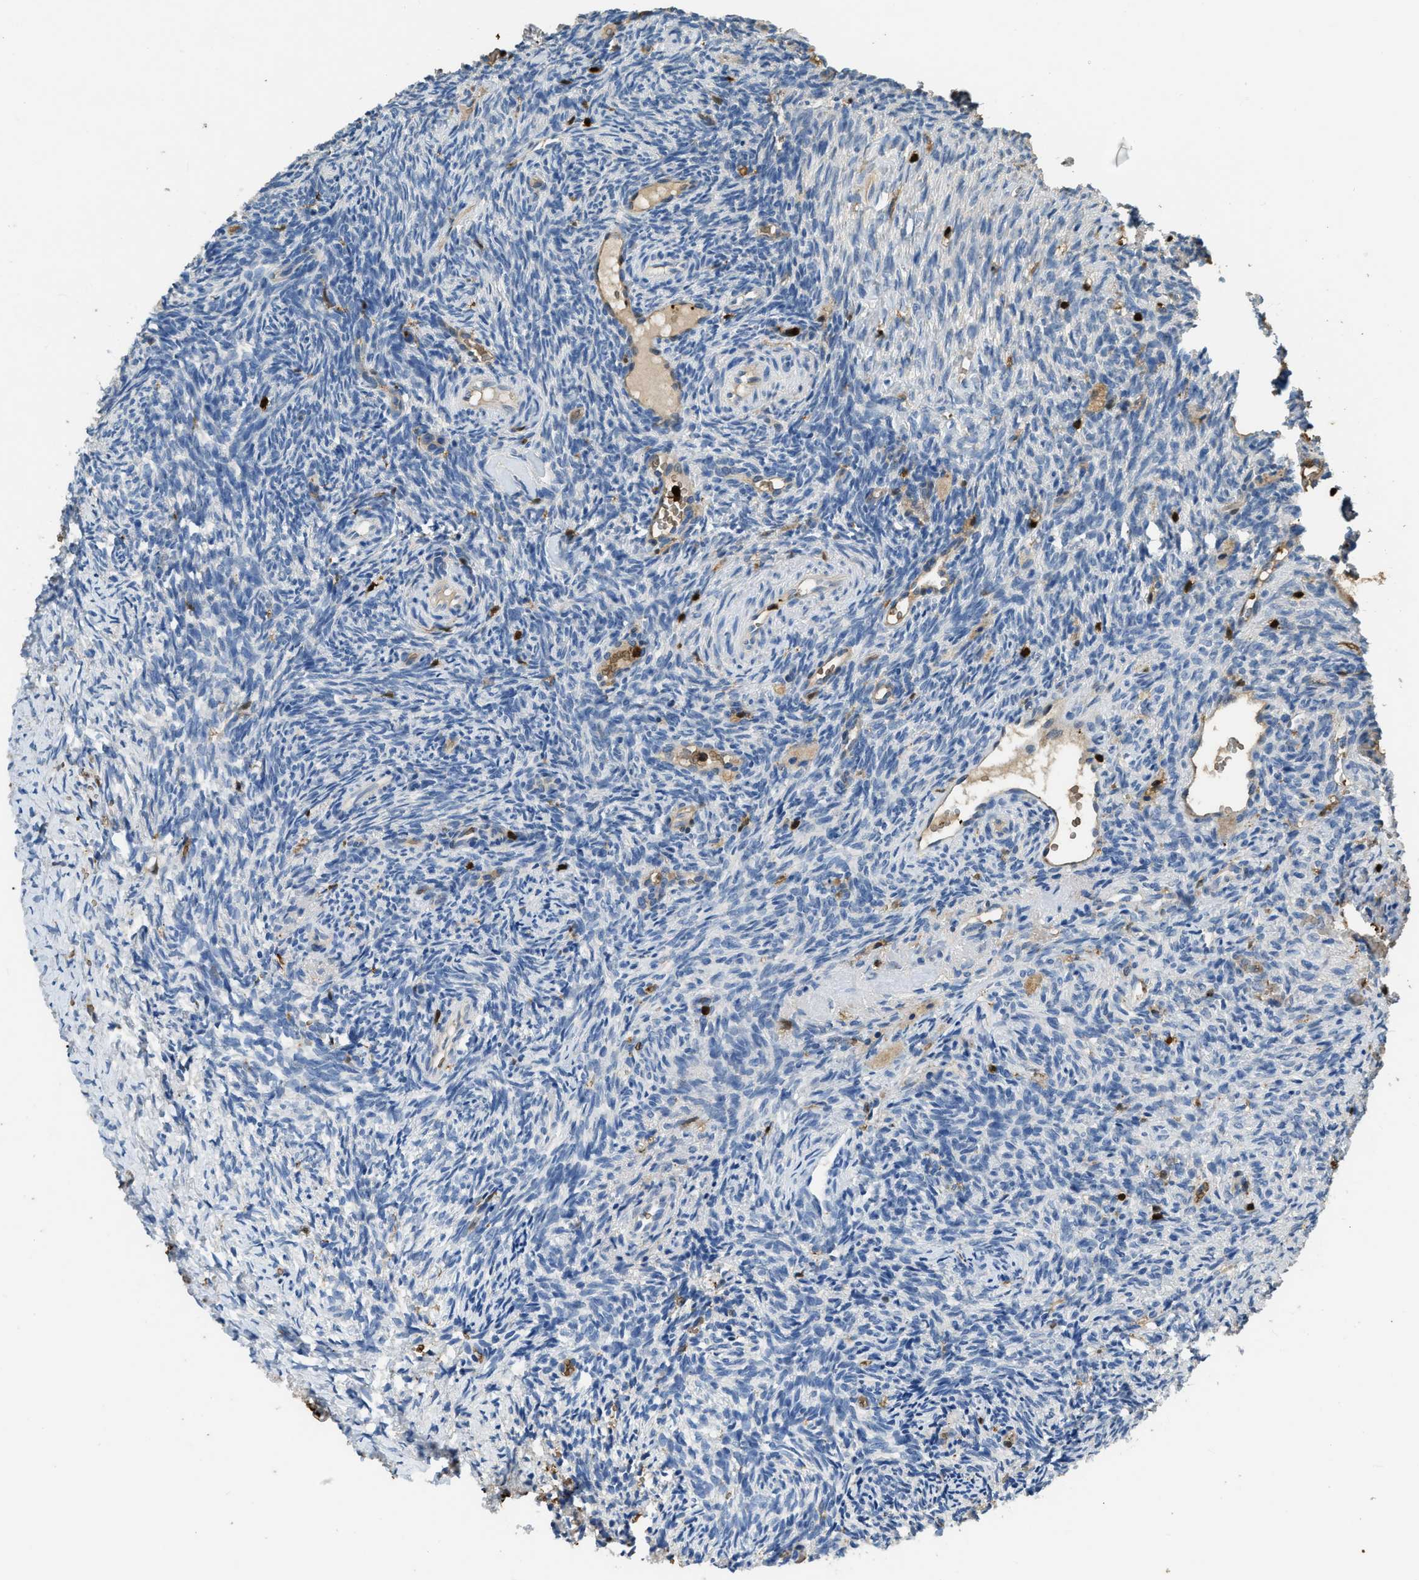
{"staining": {"intensity": "negative", "quantity": "none", "location": "none"}, "tissue": "ovary", "cell_type": "Follicle cells", "image_type": "normal", "snomed": [{"axis": "morphology", "description": "Normal tissue, NOS"}, {"axis": "topography", "description": "Ovary"}], "caption": "This micrograph is of normal ovary stained with IHC to label a protein in brown with the nuclei are counter-stained blue. There is no expression in follicle cells.", "gene": "ARHGDIB", "patient": {"sex": "female", "age": 41}}